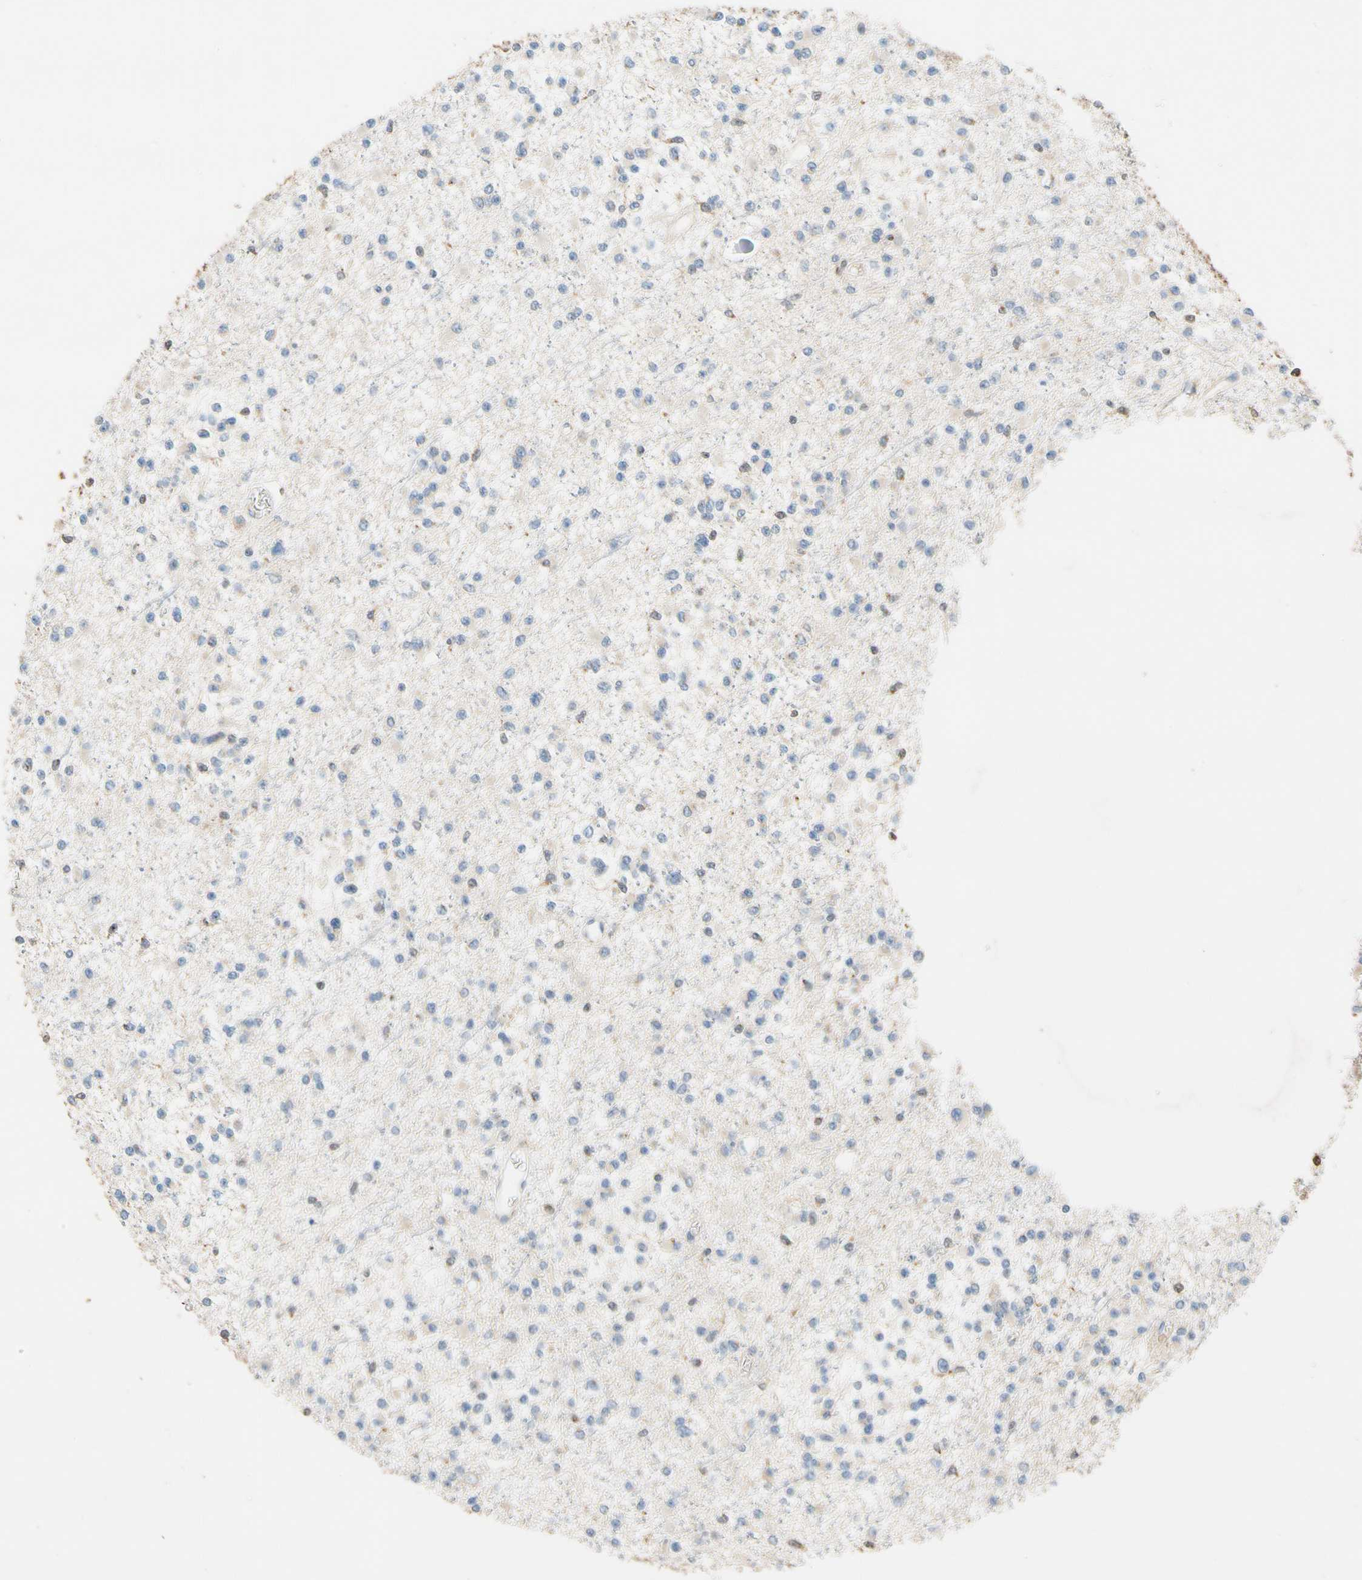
{"staining": {"intensity": "negative", "quantity": "none", "location": "none"}, "tissue": "glioma", "cell_type": "Tumor cells", "image_type": "cancer", "snomed": [{"axis": "morphology", "description": "Glioma, malignant, Low grade"}, {"axis": "topography", "description": "Brain"}], "caption": "Tumor cells show no significant positivity in low-grade glioma (malignant).", "gene": "GPSM2", "patient": {"sex": "female", "age": 22}}